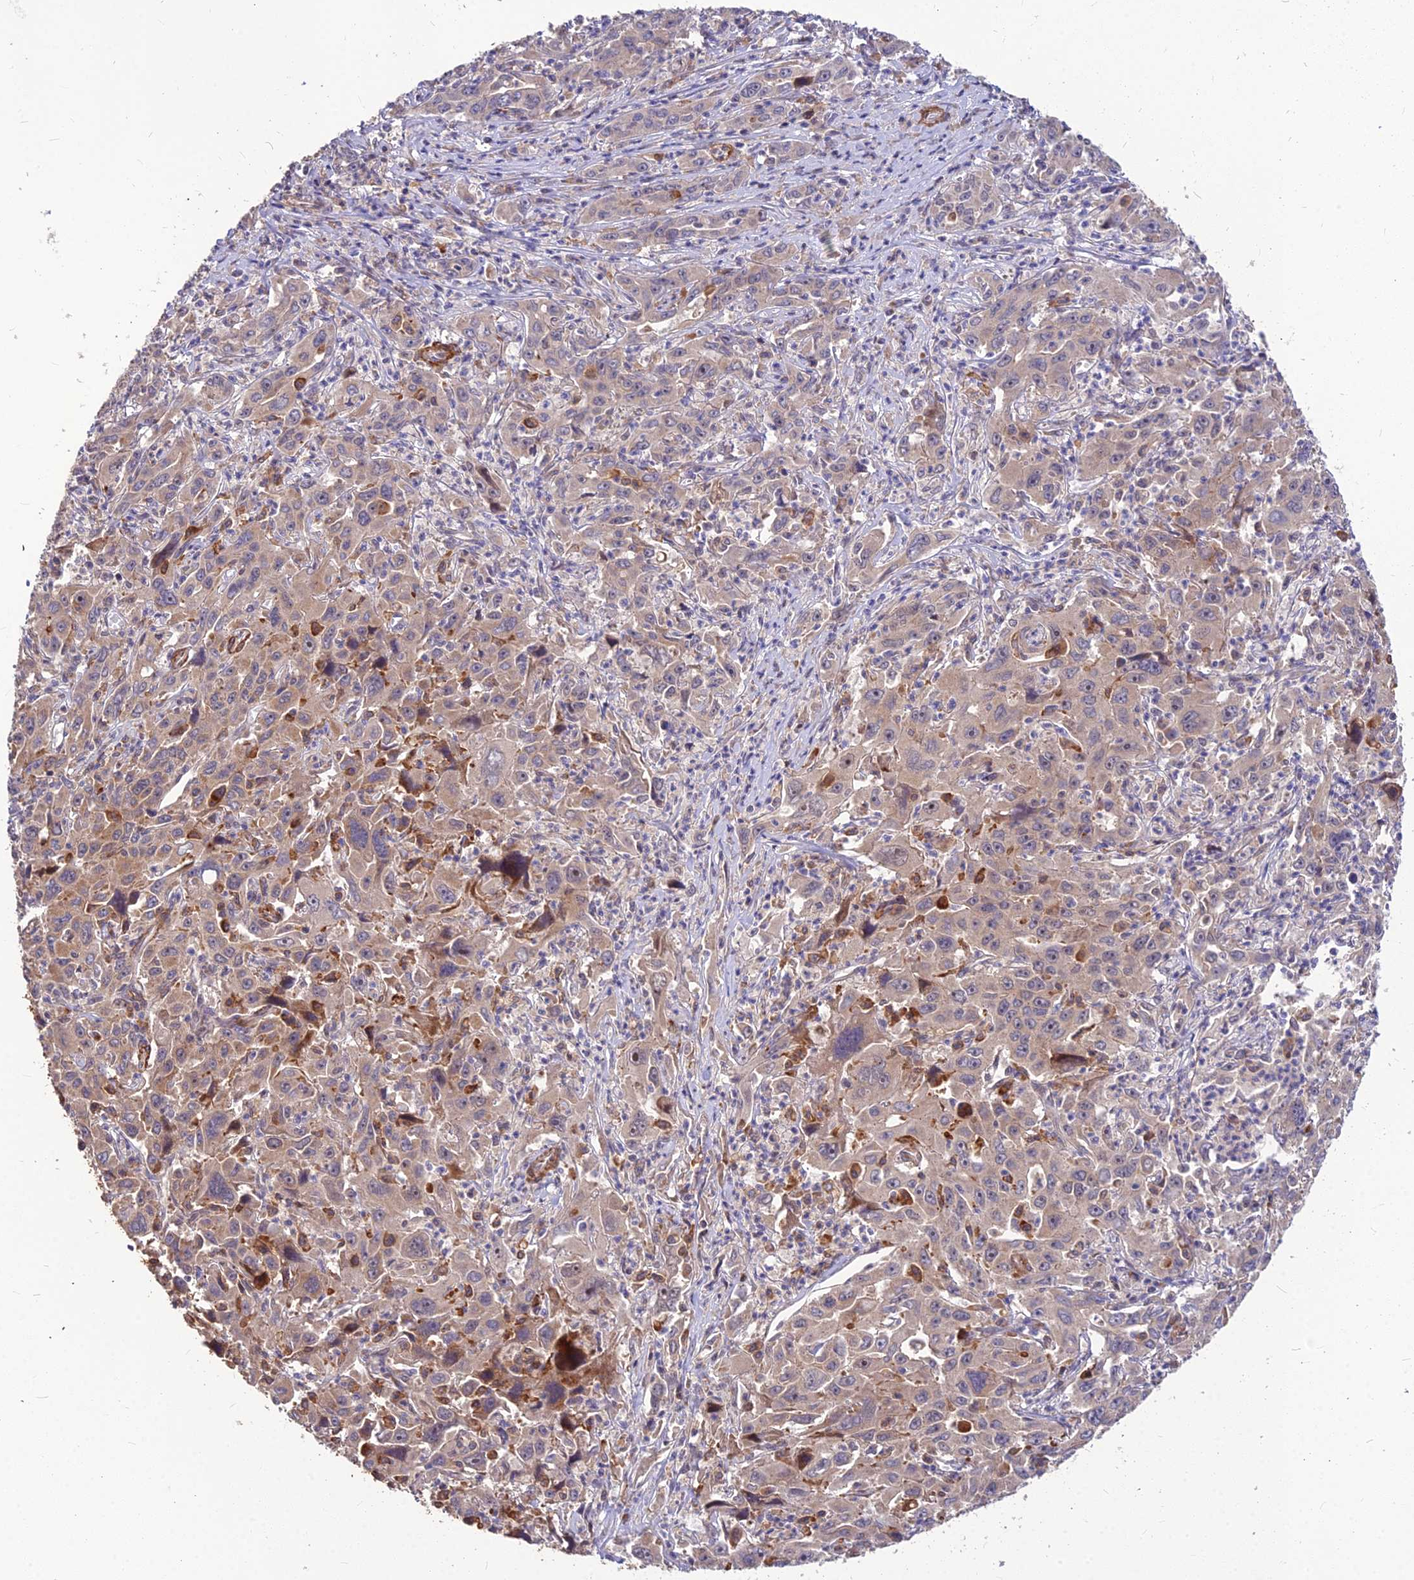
{"staining": {"intensity": "weak", "quantity": "<25%", "location": "cytoplasmic/membranous"}, "tissue": "liver cancer", "cell_type": "Tumor cells", "image_type": "cancer", "snomed": [{"axis": "morphology", "description": "Carcinoma, Hepatocellular, NOS"}, {"axis": "topography", "description": "Liver"}], "caption": "Tumor cells show no significant staining in liver cancer.", "gene": "LEKR1", "patient": {"sex": "male", "age": 63}}